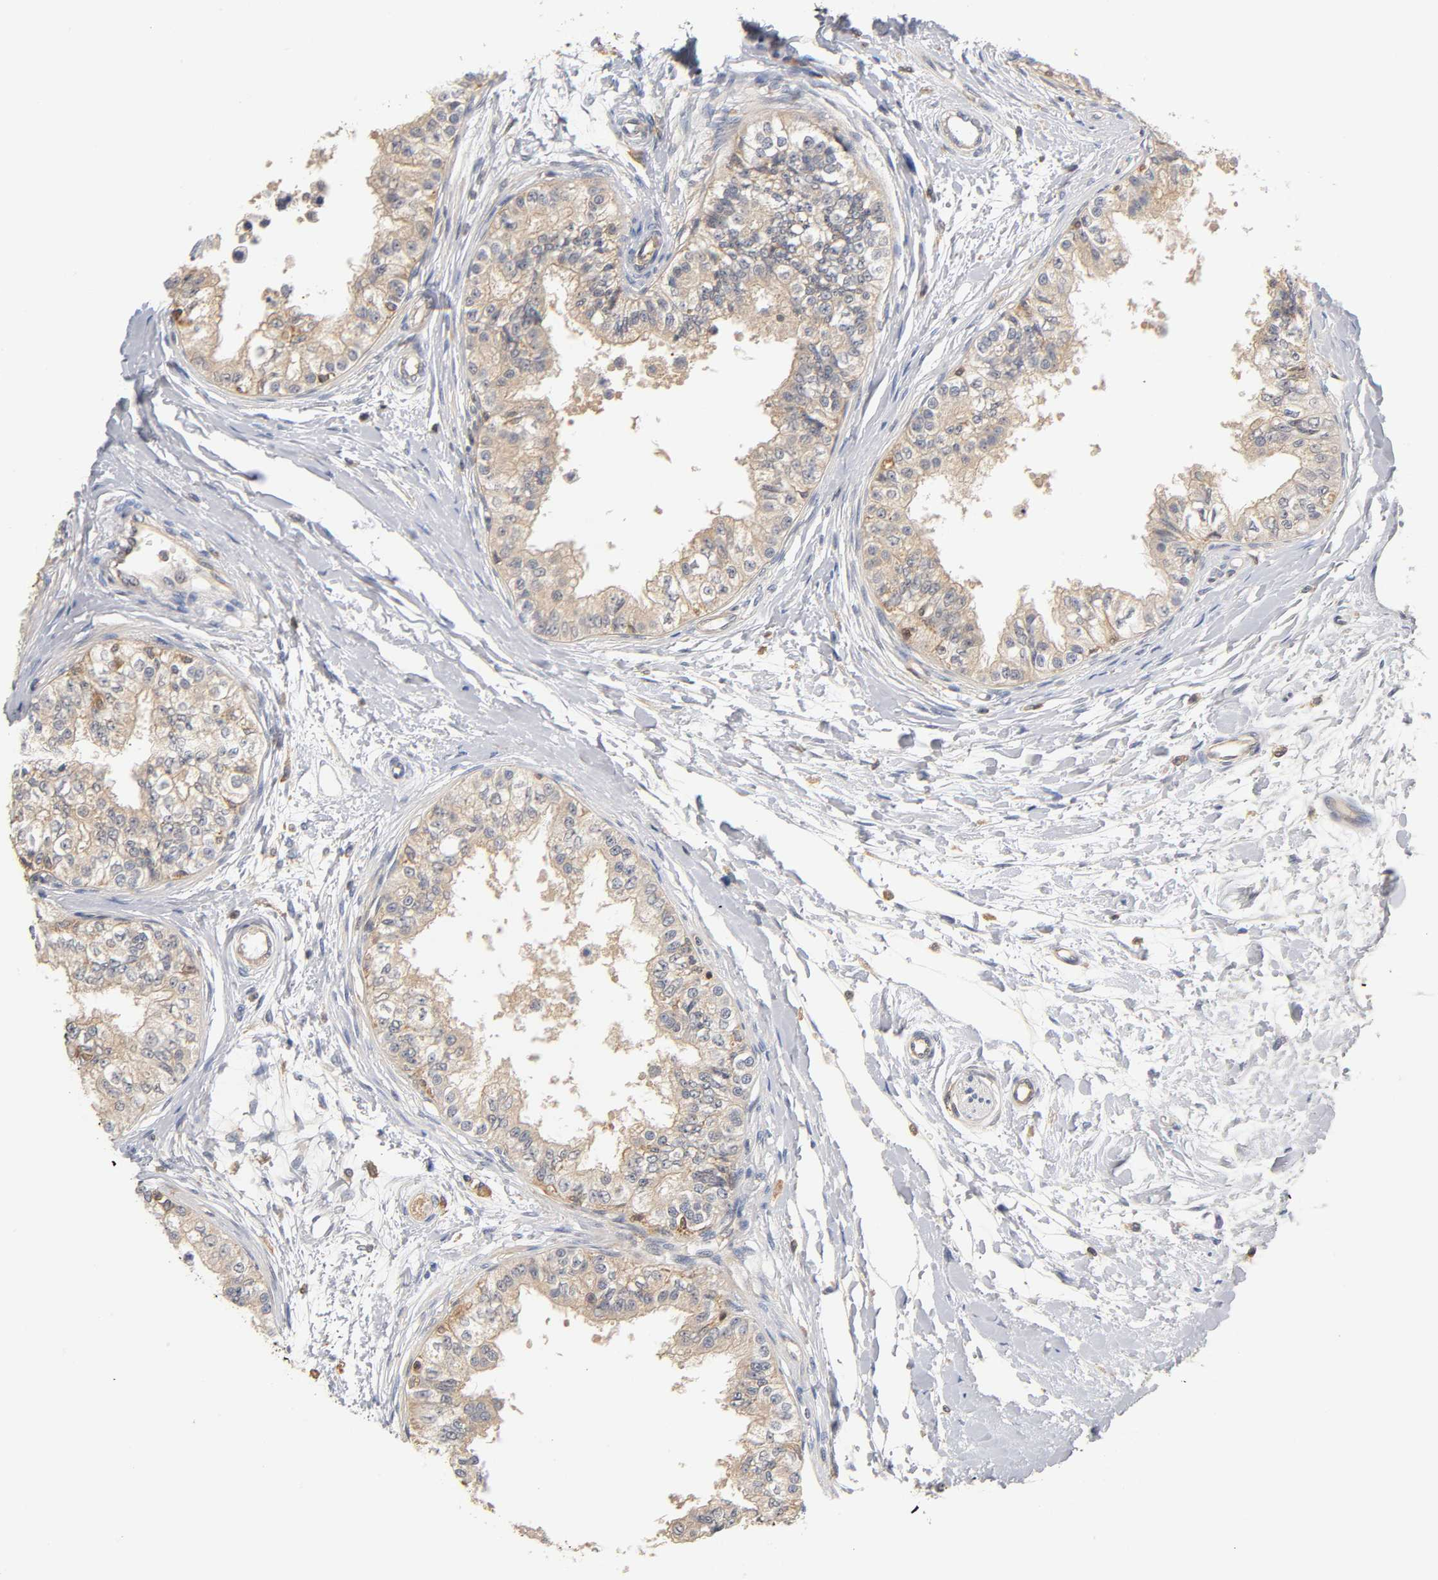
{"staining": {"intensity": "moderate", "quantity": ">75%", "location": "cytoplasmic/membranous"}, "tissue": "epididymis", "cell_type": "Glandular cells", "image_type": "normal", "snomed": [{"axis": "morphology", "description": "Normal tissue, NOS"}, {"axis": "morphology", "description": "Adenocarcinoma, metastatic, NOS"}, {"axis": "topography", "description": "Testis"}, {"axis": "topography", "description": "Epididymis"}], "caption": "This image reveals IHC staining of normal epididymis, with medium moderate cytoplasmic/membranous staining in about >75% of glandular cells.", "gene": "ACTR2", "patient": {"sex": "male", "age": 26}}